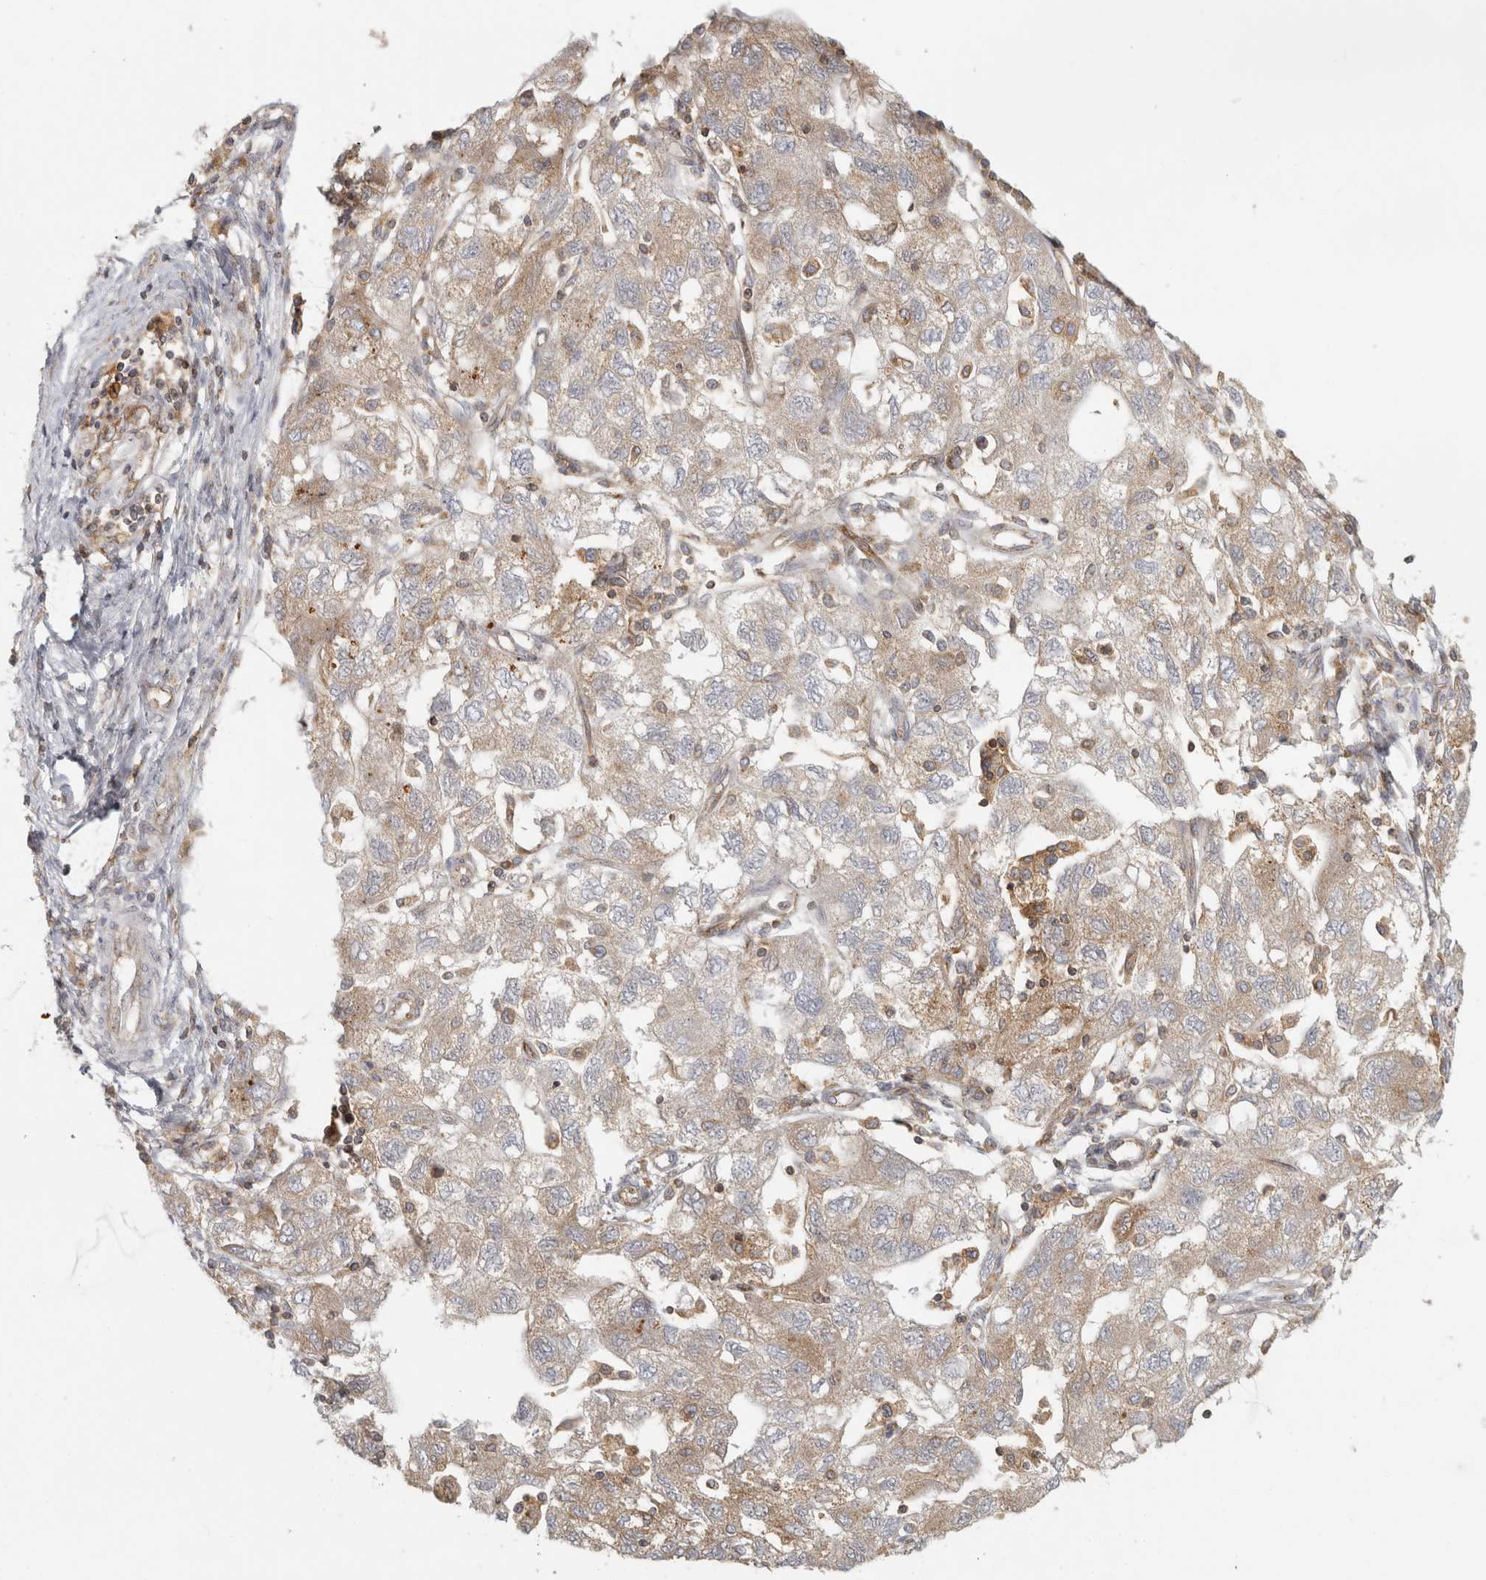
{"staining": {"intensity": "weak", "quantity": "<25%", "location": "cytoplasmic/membranous"}, "tissue": "ovarian cancer", "cell_type": "Tumor cells", "image_type": "cancer", "snomed": [{"axis": "morphology", "description": "Carcinoma, NOS"}, {"axis": "morphology", "description": "Cystadenocarcinoma, serous, NOS"}, {"axis": "topography", "description": "Ovary"}], "caption": "There is no significant staining in tumor cells of serous cystadenocarcinoma (ovarian).", "gene": "HLA-E", "patient": {"sex": "female", "age": 69}}